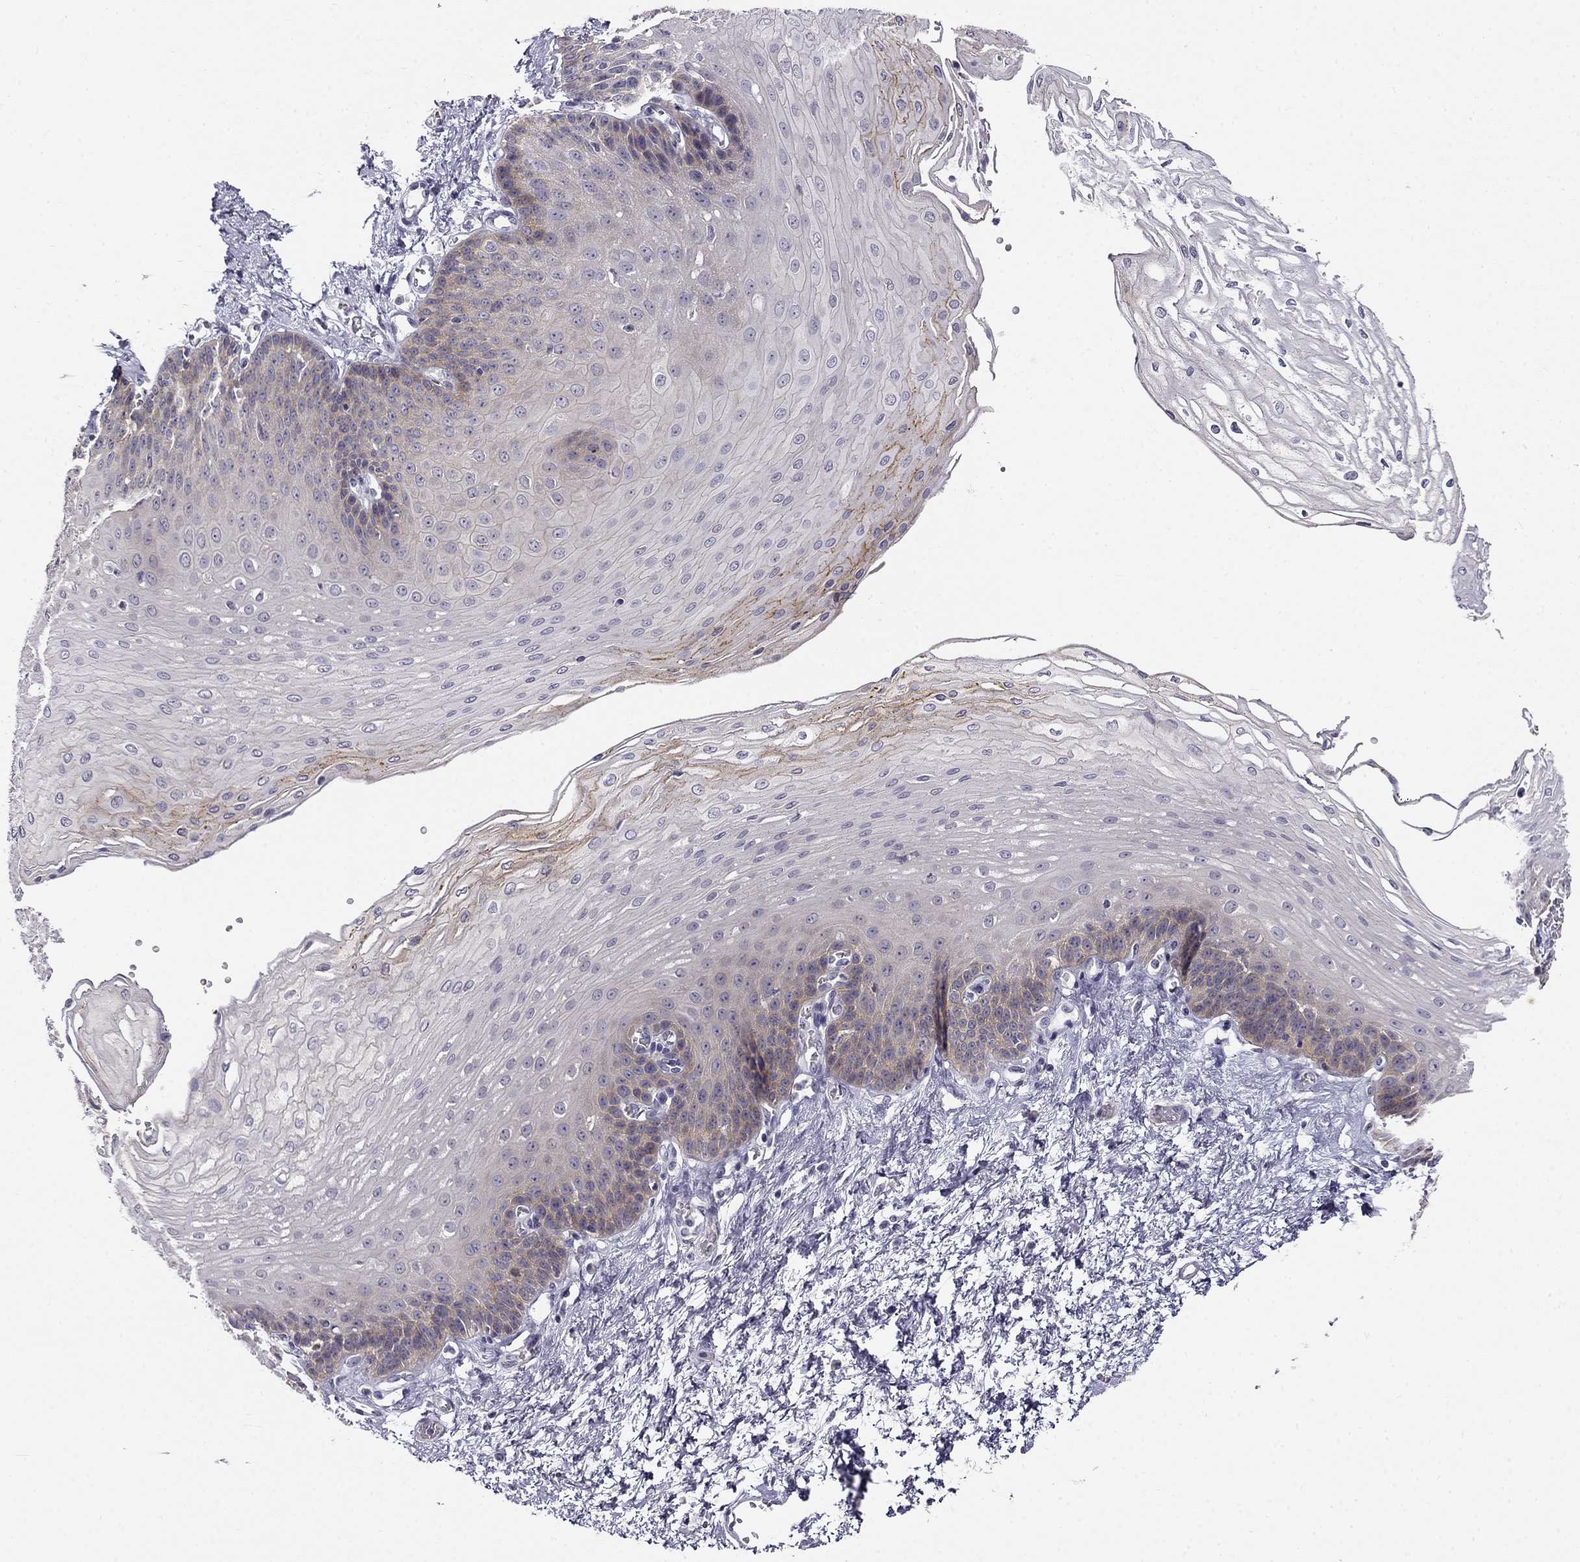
{"staining": {"intensity": "negative", "quantity": "none", "location": "none"}, "tissue": "esophagus", "cell_type": "Squamous epithelial cells", "image_type": "normal", "snomed": [{"axis": "morphology", "description": "Normal tissue, NOS"}, {"axis": "topography", "description": "Esophagus"}], "caption": "A high-resolution histopathology image shows IHC staining of normal esophagus, which reveals no significant staining in squamous epithelial cells. (DAB immunohistochemistry (IHC), high magnification).", "gene": "CNR1", "patient": {"sex": "female", "age": 62}}